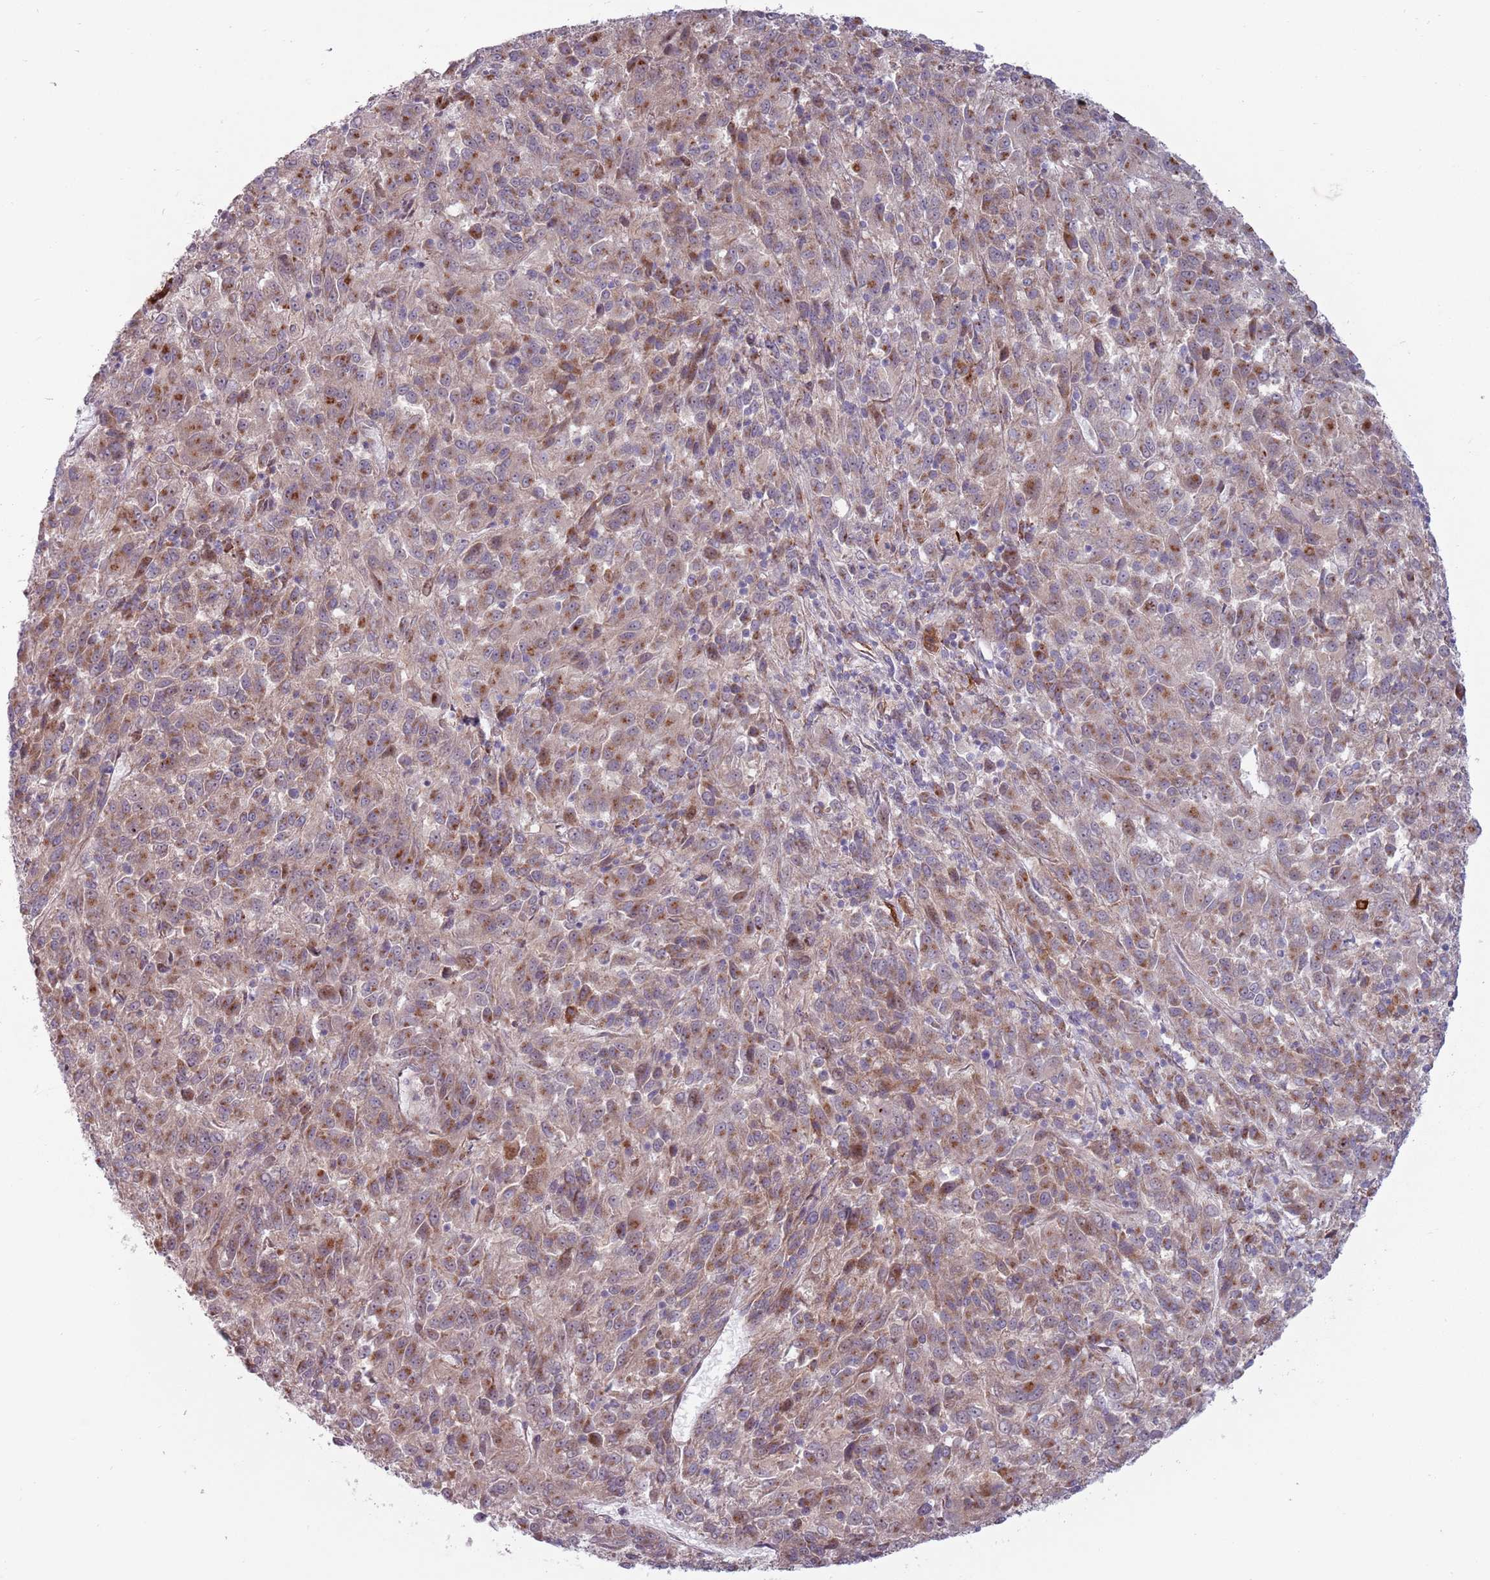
{"staining": {"intensity": "moderate", "quantity": "25%-75%", "location": "cytoplasmic/membranous"}, "tissue": "melanoma", "cell_type": "Tumor cells", "image_type": "cancer", "snomed": [{"axis": "morphology", "description": "Malignant melanoma, Metastatic site"}, {"axis": "topography", "description": "Lung"}], "caption": "The immunohistochemical stain highlights moderate cytoplasmic/membranous staining in tumor cells of malignant melanoma (metastatic site) tissue.", "gene": "CCDC150", "patient": {"sex": "male", "age": 64}}